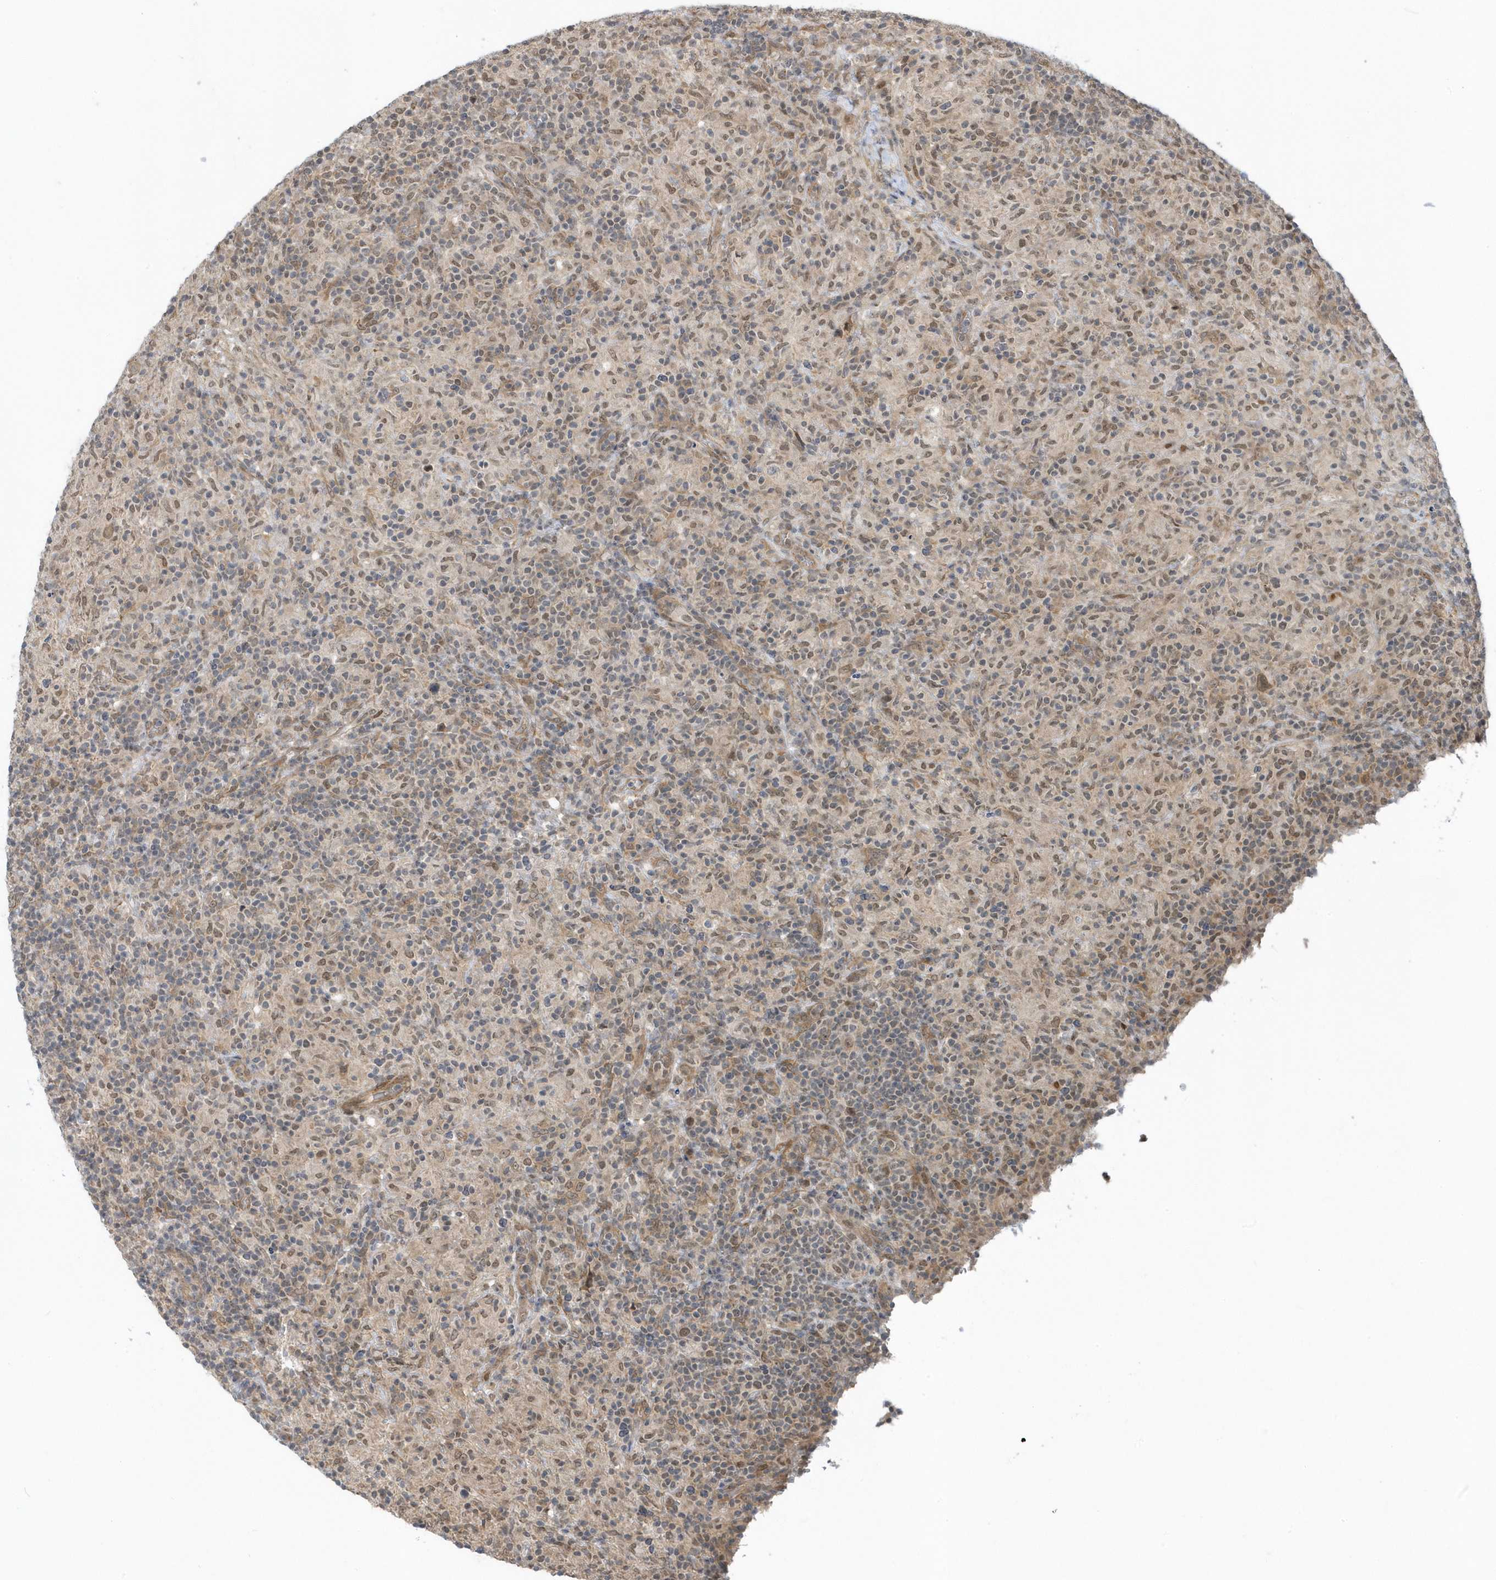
{"staining": {"intensity": "weak", "quantity": ">75%", "location": "cytoplasmic/membranous,nuclear"}, "tissue": "lymphoma", "cell_type": "Tumor cells", "image_type": "cancer", "snomed": [{"axis": "morphology", "description": "Hodgkin's disease, NOS"}, {"axis": "topography", "description": "Lymph node"}], "caption": "An immunohistochemistry micrograph of tumor tissue is shown. Protein staining in brown labels weak cytoplasmic/membranous and nuclear positivity in Hodgkin's disease within tumor cells.", "gene": "USP53", "patient": {"sex": "male", "age": 70}}